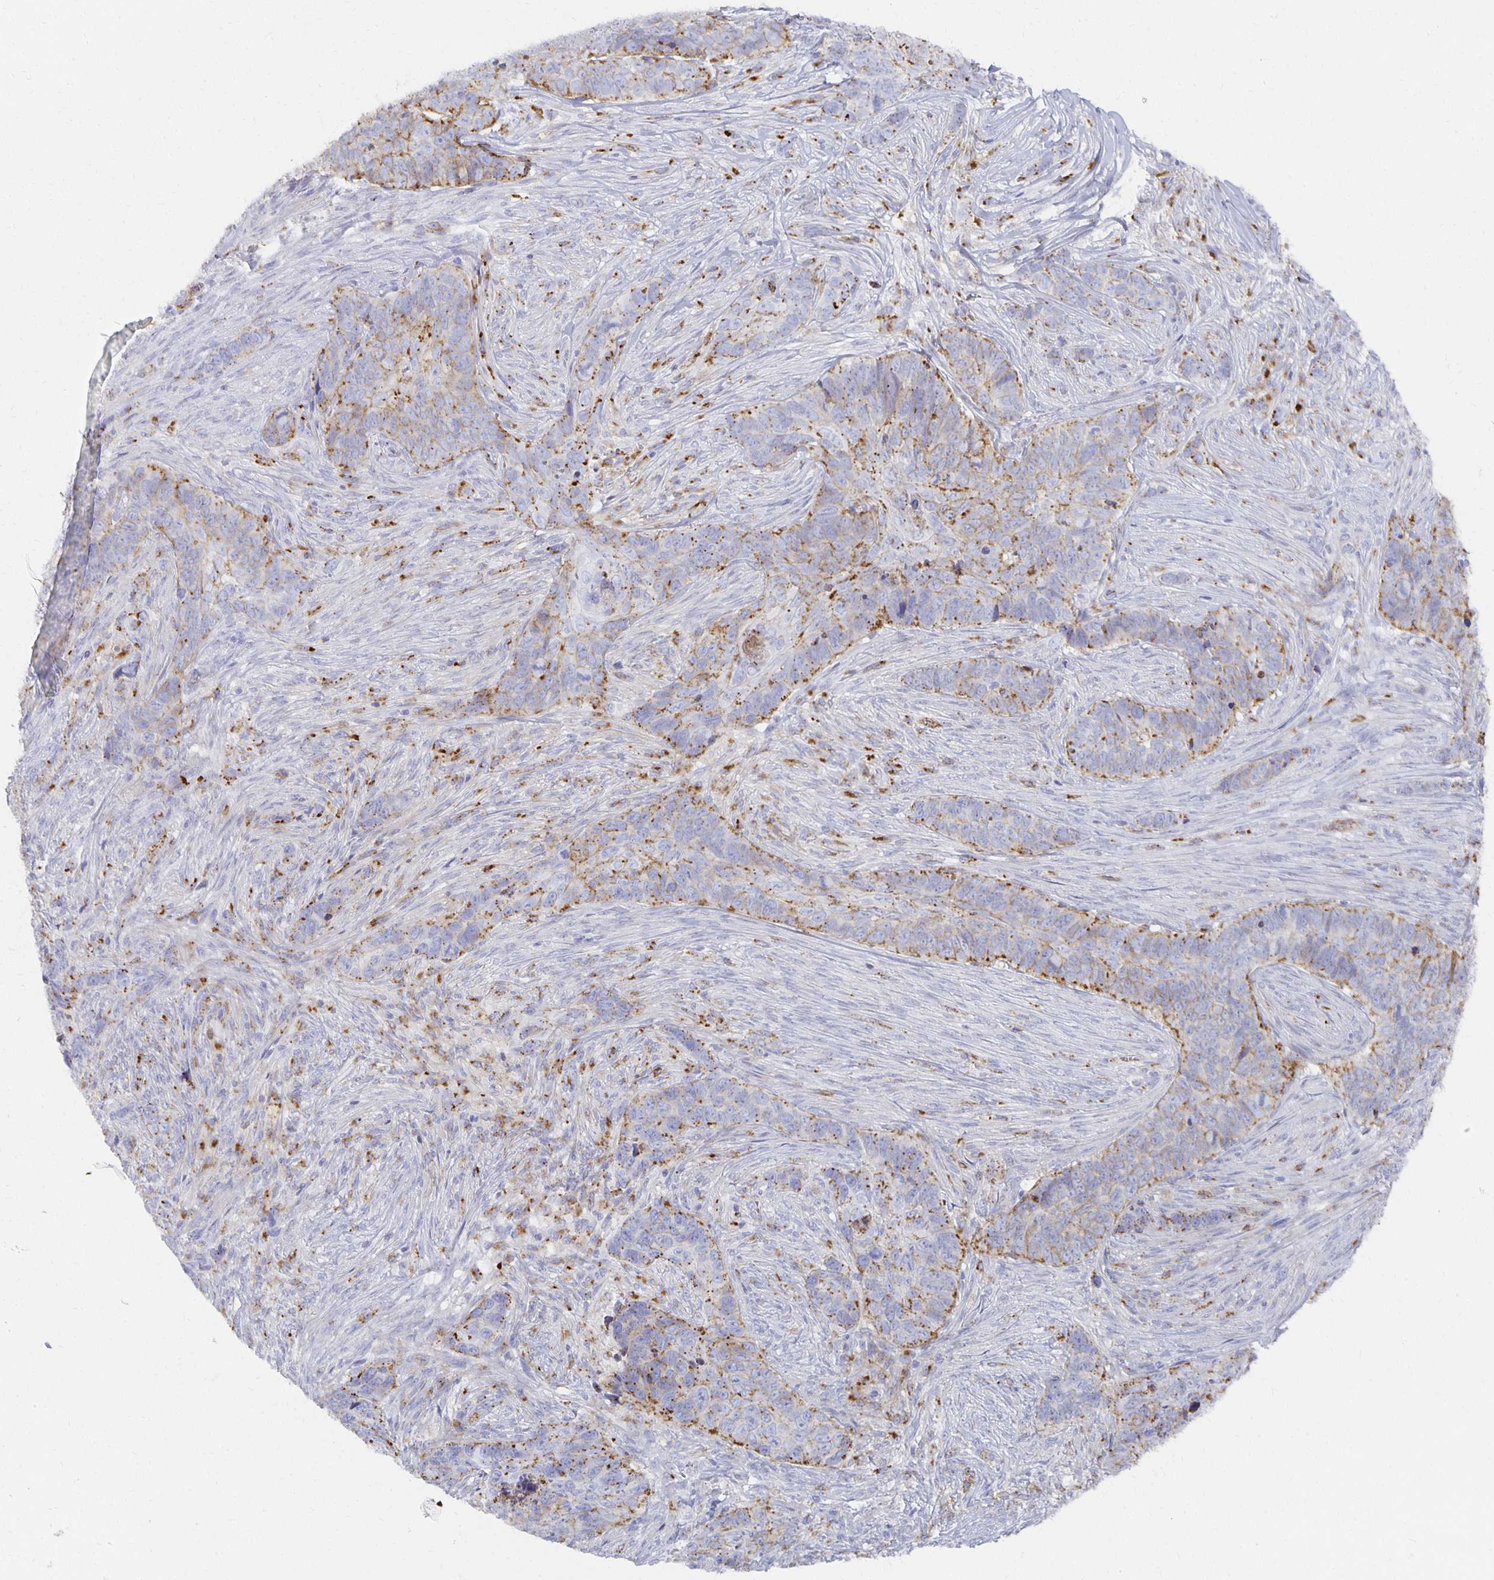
{"staining": {"intensity": "moderate", "quantity": "25%-75%", "location": "cytoplasmic/membranous"}, "tissue": "skin cancer", "cell_type": "Tumor cells", "image_type": "cancer", "snomed": [{"axis": "morphology", "description": "Basal cell carcinoma"}, {"axis": "topography", "description": "Skin"}], "caption": "Immunohistochemistry (DAB) staining of human skin basal cell carcinoma demonstrates moderate cytoplasmic/membranous protein expression in approximately 25%-75% of tumor cells.", "gene": "TAAR1", "patient": {"sex": "female", "age": 82}}